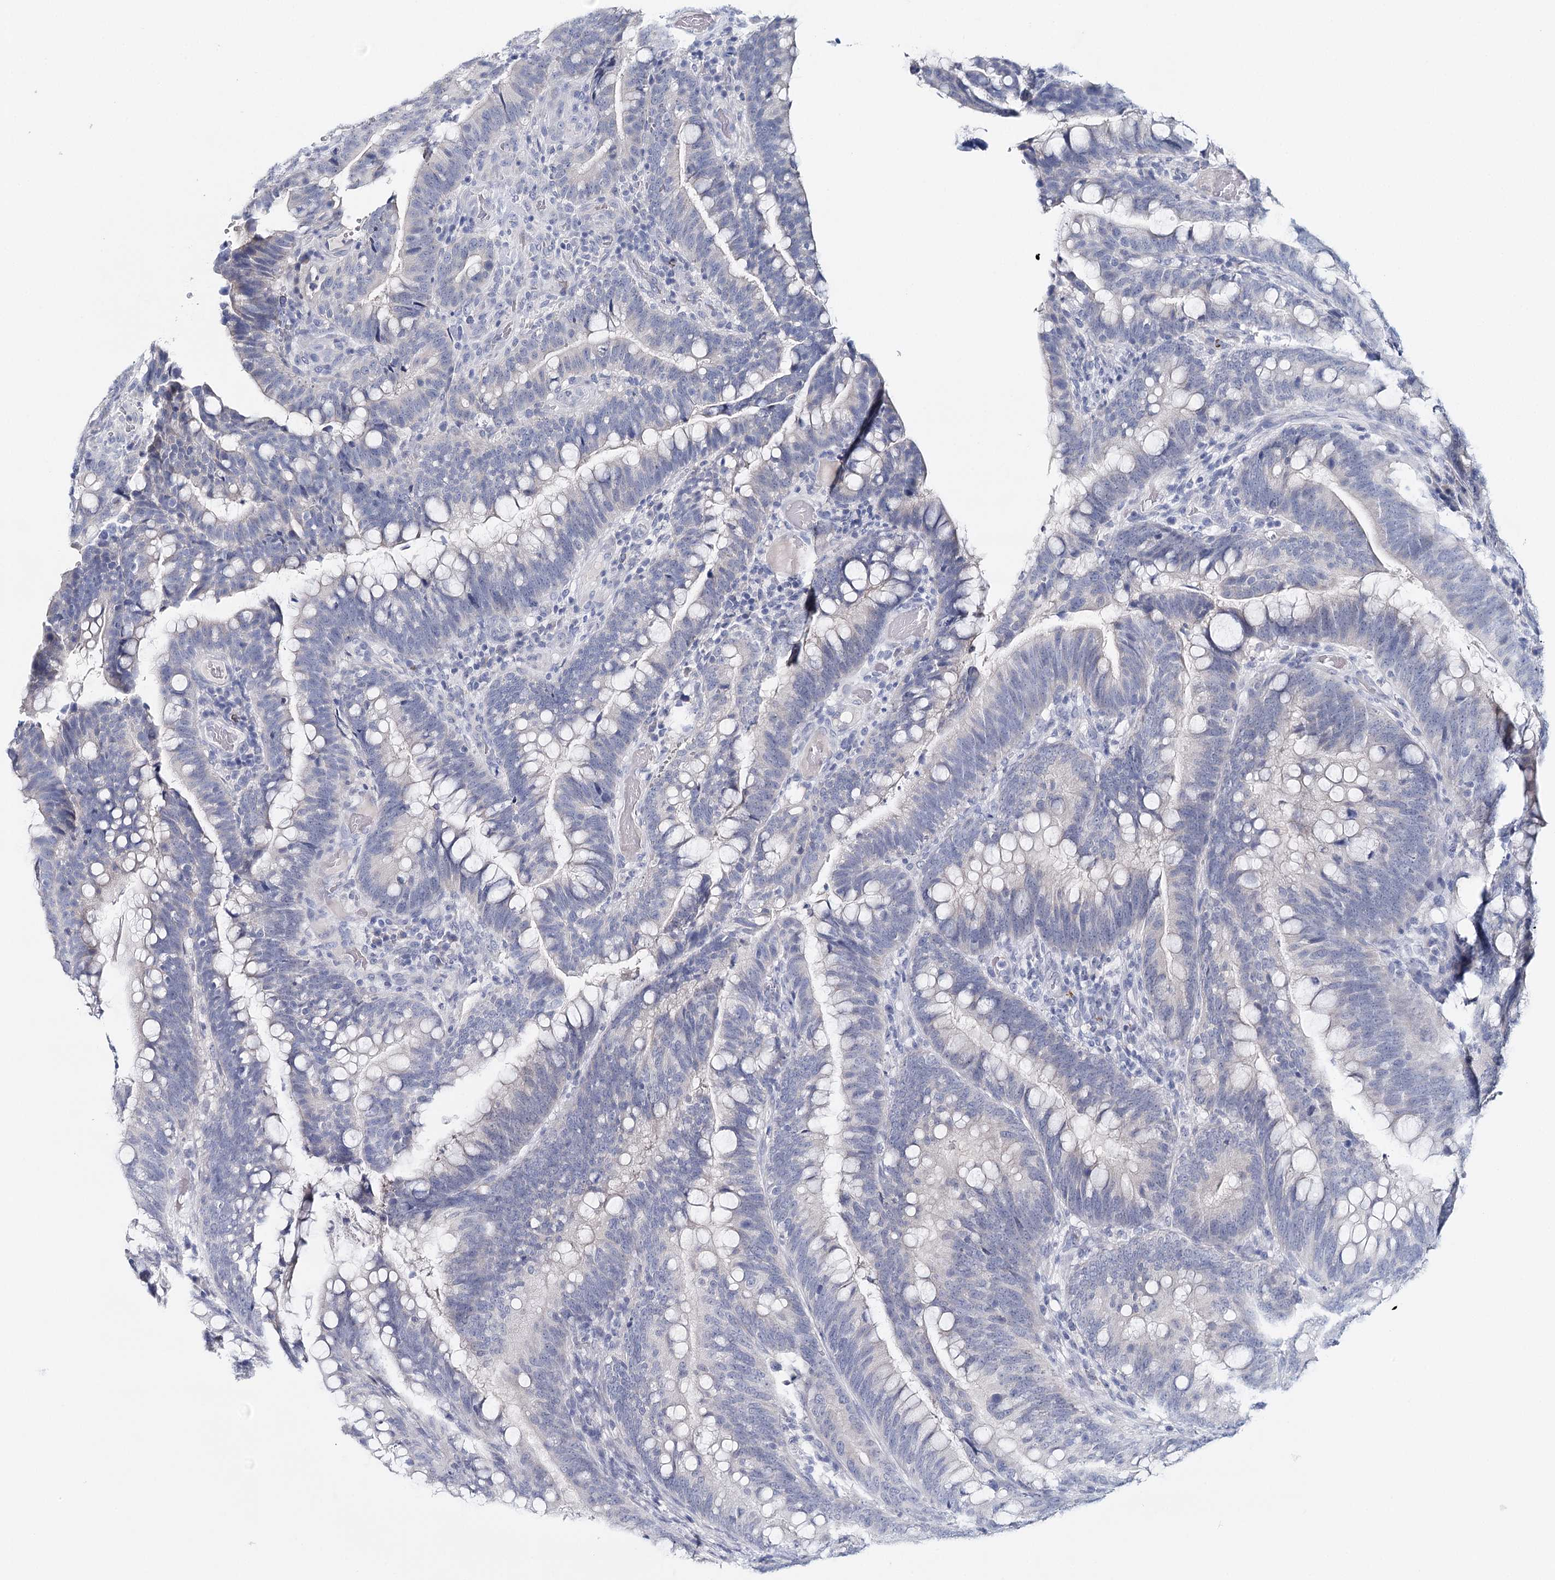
{"staining": {"intensity": "negative", "quantity": "none", "location": "none"}, "tissue": "colorectal cancer", "cell_type": "Tumor cells", "image_type": "cancer", "snomed": [{"axis": "morphology", "description": "Adenocarcinoma, NOS"}, {"axis": "topography", "description": "Colon"}], "caption": "This image is of colorectal adenocarcinoma stained with immunohistochemistry (IHC) to label a protein in brown with the nuclei are counter-stained blue. There is no expression in tumor cells.", "gene": "HSPA4L", "patient": {"sex": "female", "age": 66}}